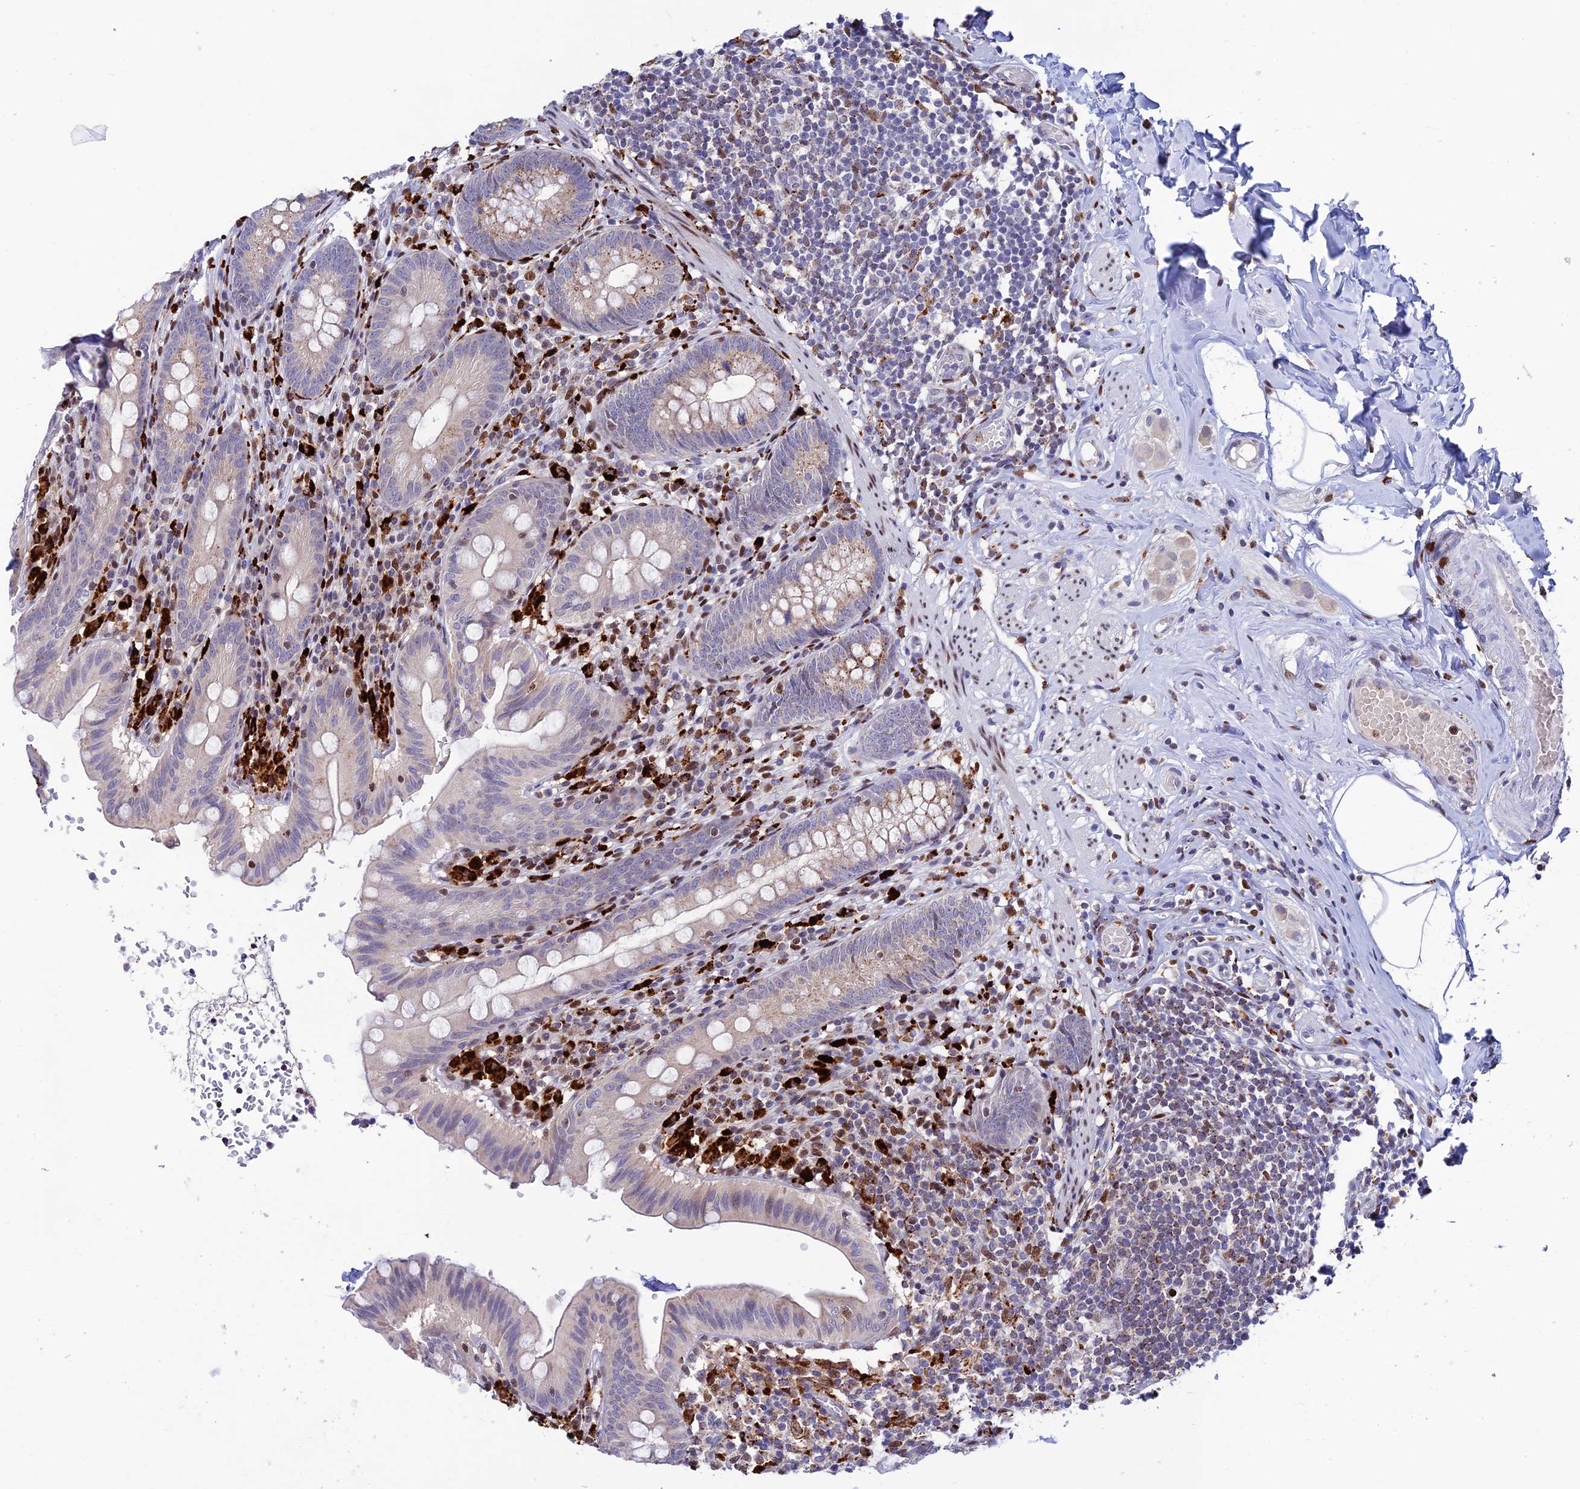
{"staining": {"intensity": "moderate", "quantity": "<25%", "location": "cytoplasmic/membranous"}, "tissue": "appendix", "cell_type": "Glandular cells", "image_type": "normal", "snomed": [{"axis": "morphology", "description": "Normal tissue, NOS"}, {"axis": "topography", "description": "Appendix"}], "caption": "Immunohistochemistry of normal appendix shows low levels of moderate cytoplasmic/membranous positivity in about <25% of glandular cells.", "gene": "HIC1", "patient": {"sex": "male", "age": 55}}